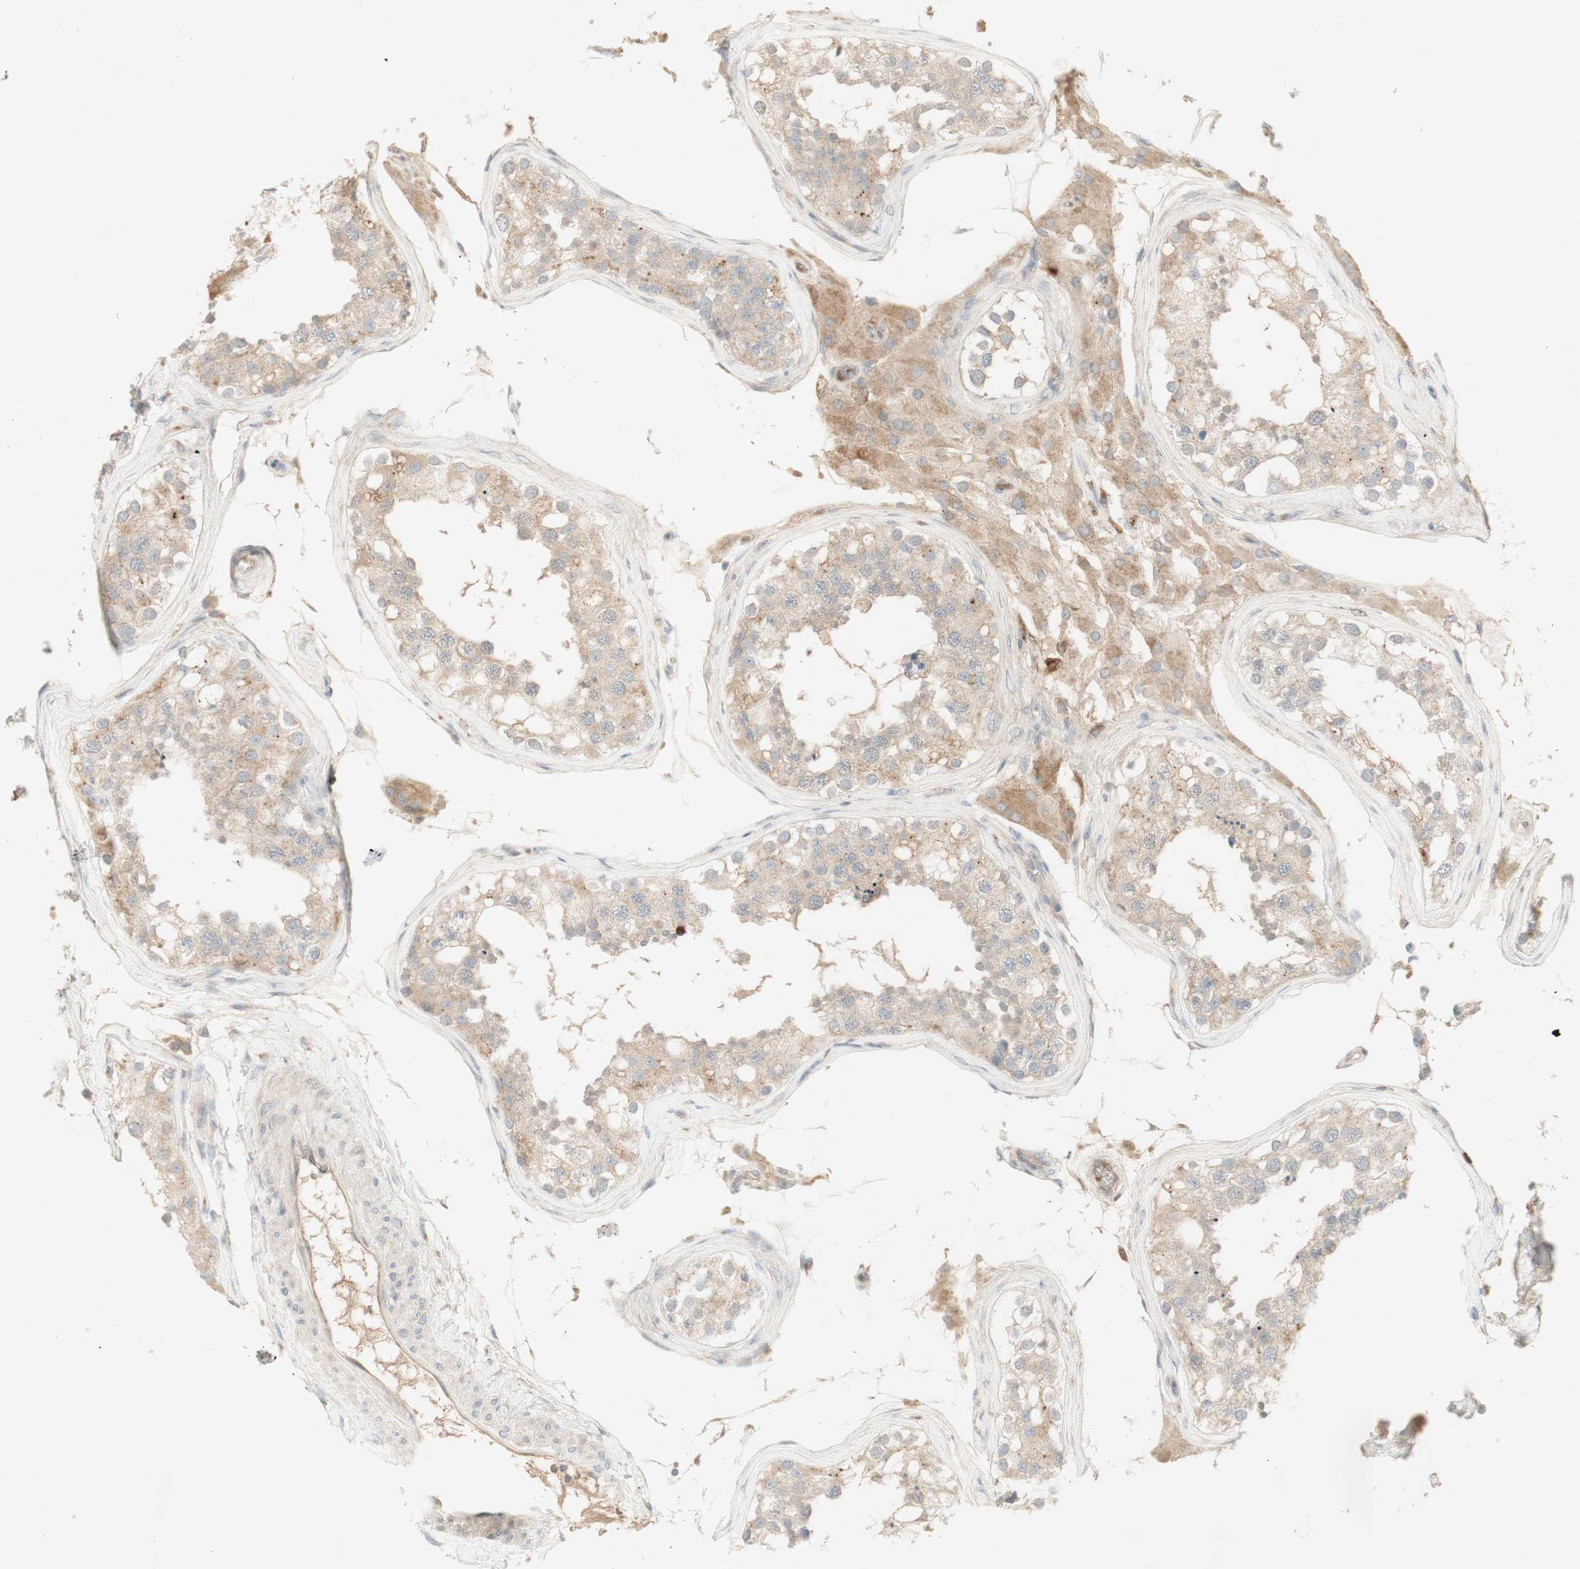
{"staining": {"intensity": "weak", "quantity": ">75%", "location": "cytoplasmic/membranous"}, "tissue": "testis", "cell_type": "Cells in seminiferous ducts", "image_type": "normal", "snomed": [{"axis": "morphology", "description": "Normal tissue, NOS"}, {"axis": "topography", "description": "Testis"}], "caption": "Immunohistochemistry photomicrograph of benign testis: human testis stained using IHC exhibits low levels of weak protein expression localized specifically in the cytoplasmic/membranous of cells in seminiferous ducts, appearing as a cytoplasmic/membranous brown color.", "gene": "PTGER4", "patient": {"sex": "male", "age": 68}}